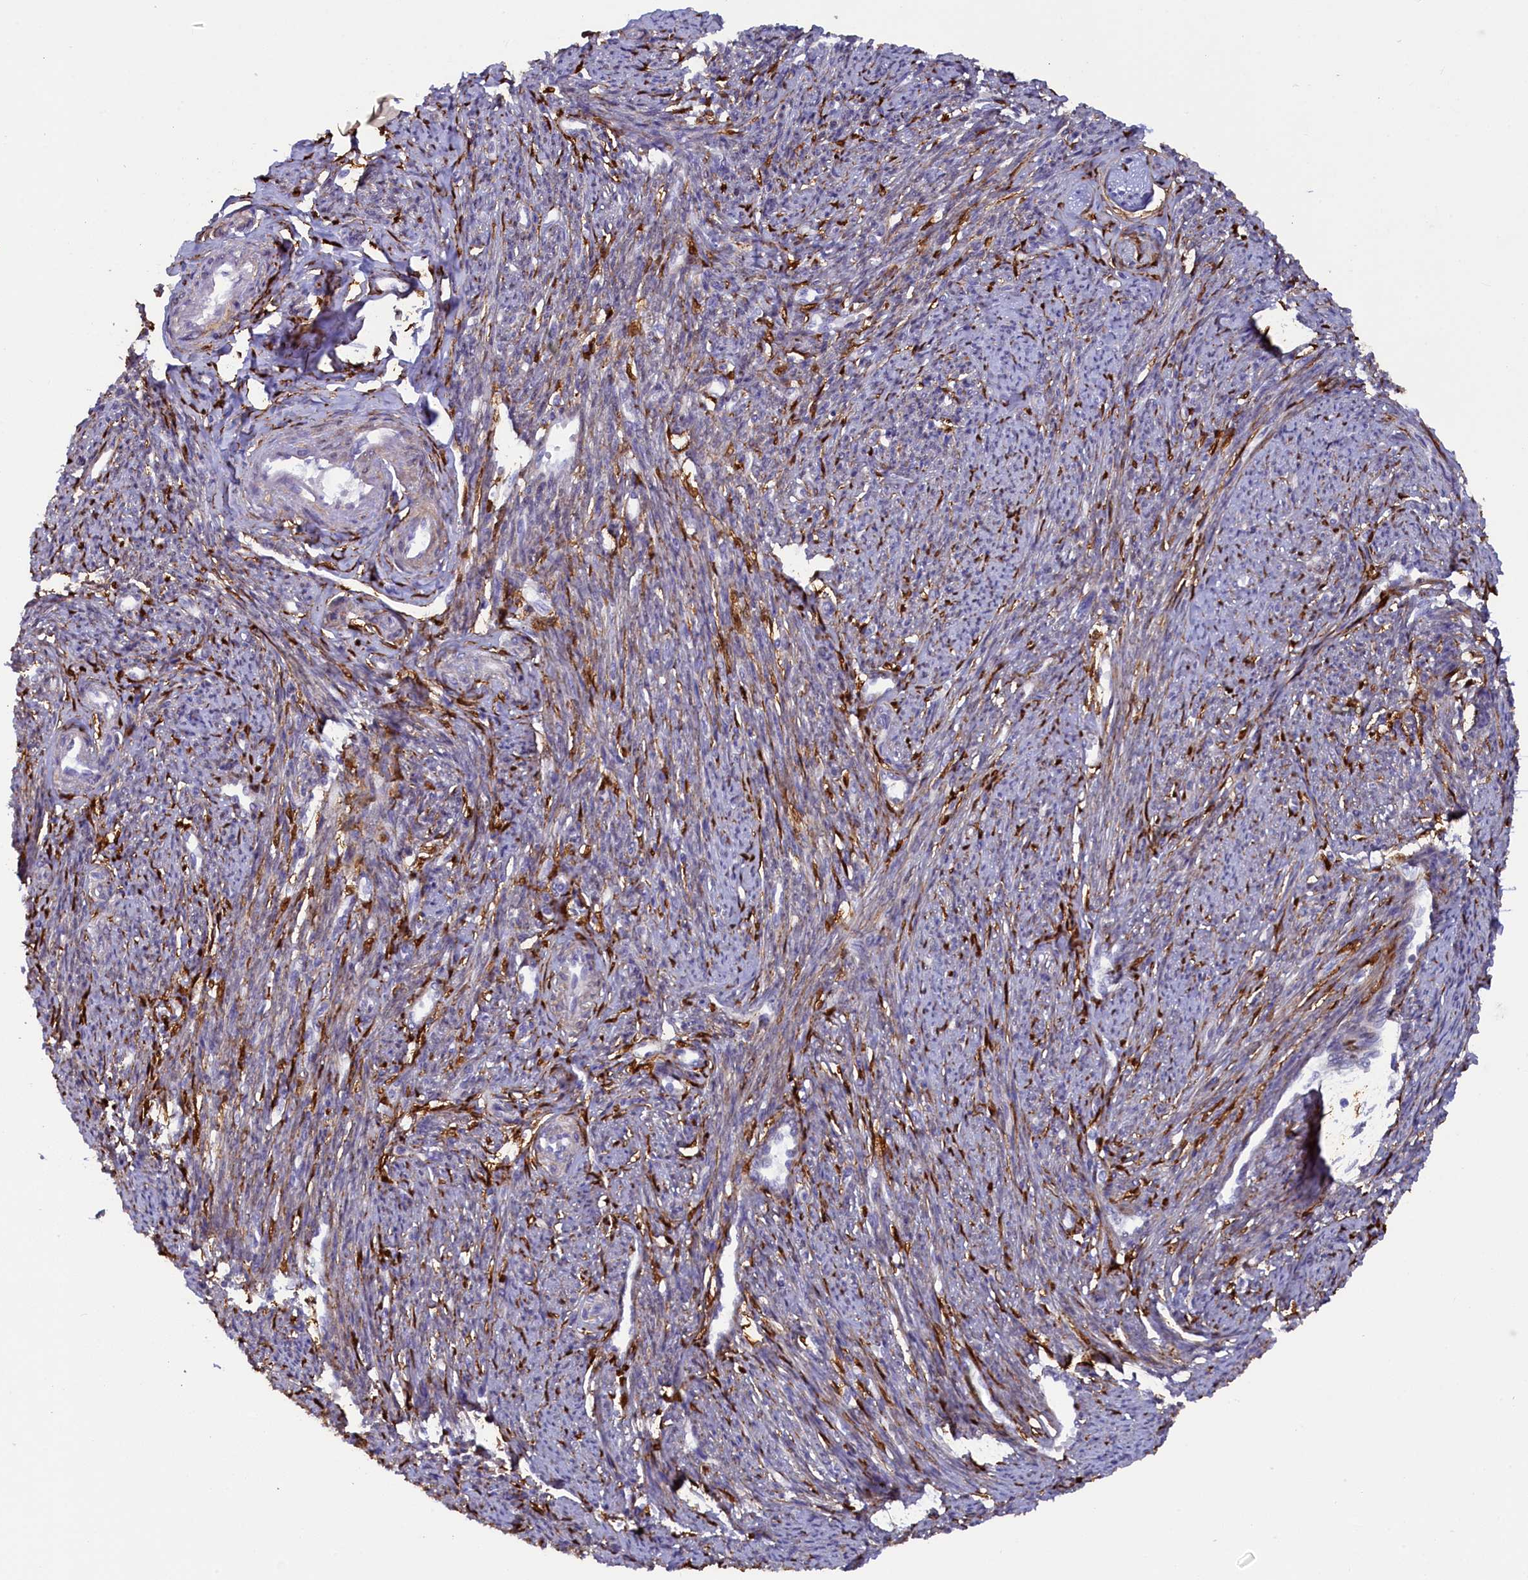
{"staining": {"intensity": "moderate", "quantity": ">75%", "location": "cytoplasmic/membranous"}, "tissue": "smooth muscle", "cell_type": "Smooth muscle cells", "image_type": "normal", "snomed": [{"axis": "morphology", "description": "Normal tissue, NOS"}, {"axis": "topography", "description": "Smooth muscle"}, {"axis": "topography", "description": "Uterus"}], "caption": "Protein staining shows moderate cytoplasmic/membranous expression in approximately >75% of smooth muscle cells in normal smooth muscle. Using DAB (3,3'-diaminobenzidine) (brown) and hematoxylin (blue) stains, captured at high magnification using brightfield microscopy.", "gene": "POGLUT3", "patient": {"sex": "female", "age": 59}}